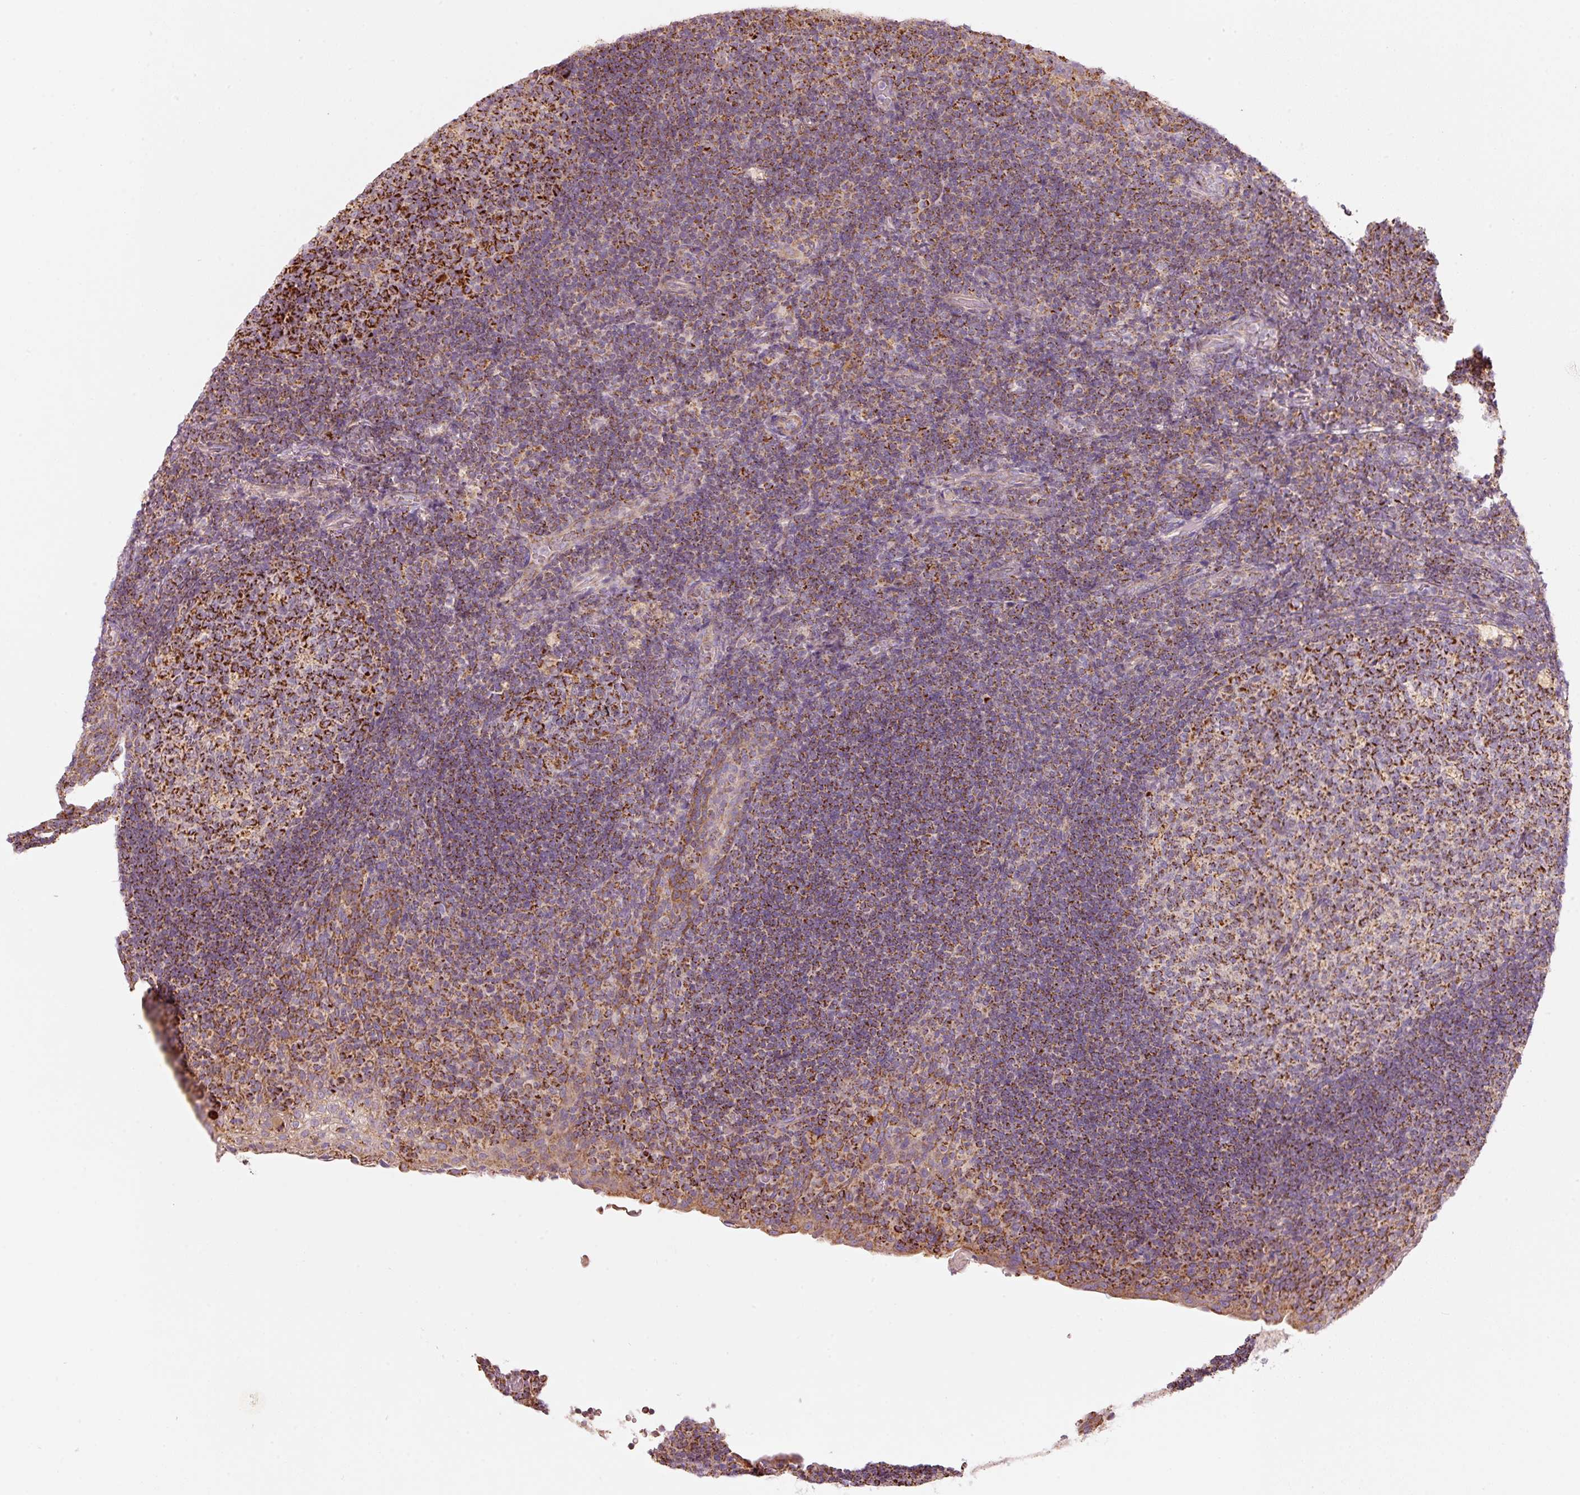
{"staining": {"intensity": "strong", "quantity": "25%-75%", "location": "cytoplasmic/membranous"}, "tissue": "tonsil", "cell_type": "Germinal center cells", "image_type": "normal", "snomed": [{"axis": "morphology", "description": "Normal tissue, NOS"}, {"axis": "topography", "description": "Tonsil"}], "caption": "A brown stain shows strong cytoplasmic/membranous staining of a protein in germinal center cells of unremarkable human tonsil.", "gene": "C17orf98", "patient": {"sex": "male", "age": 17}}